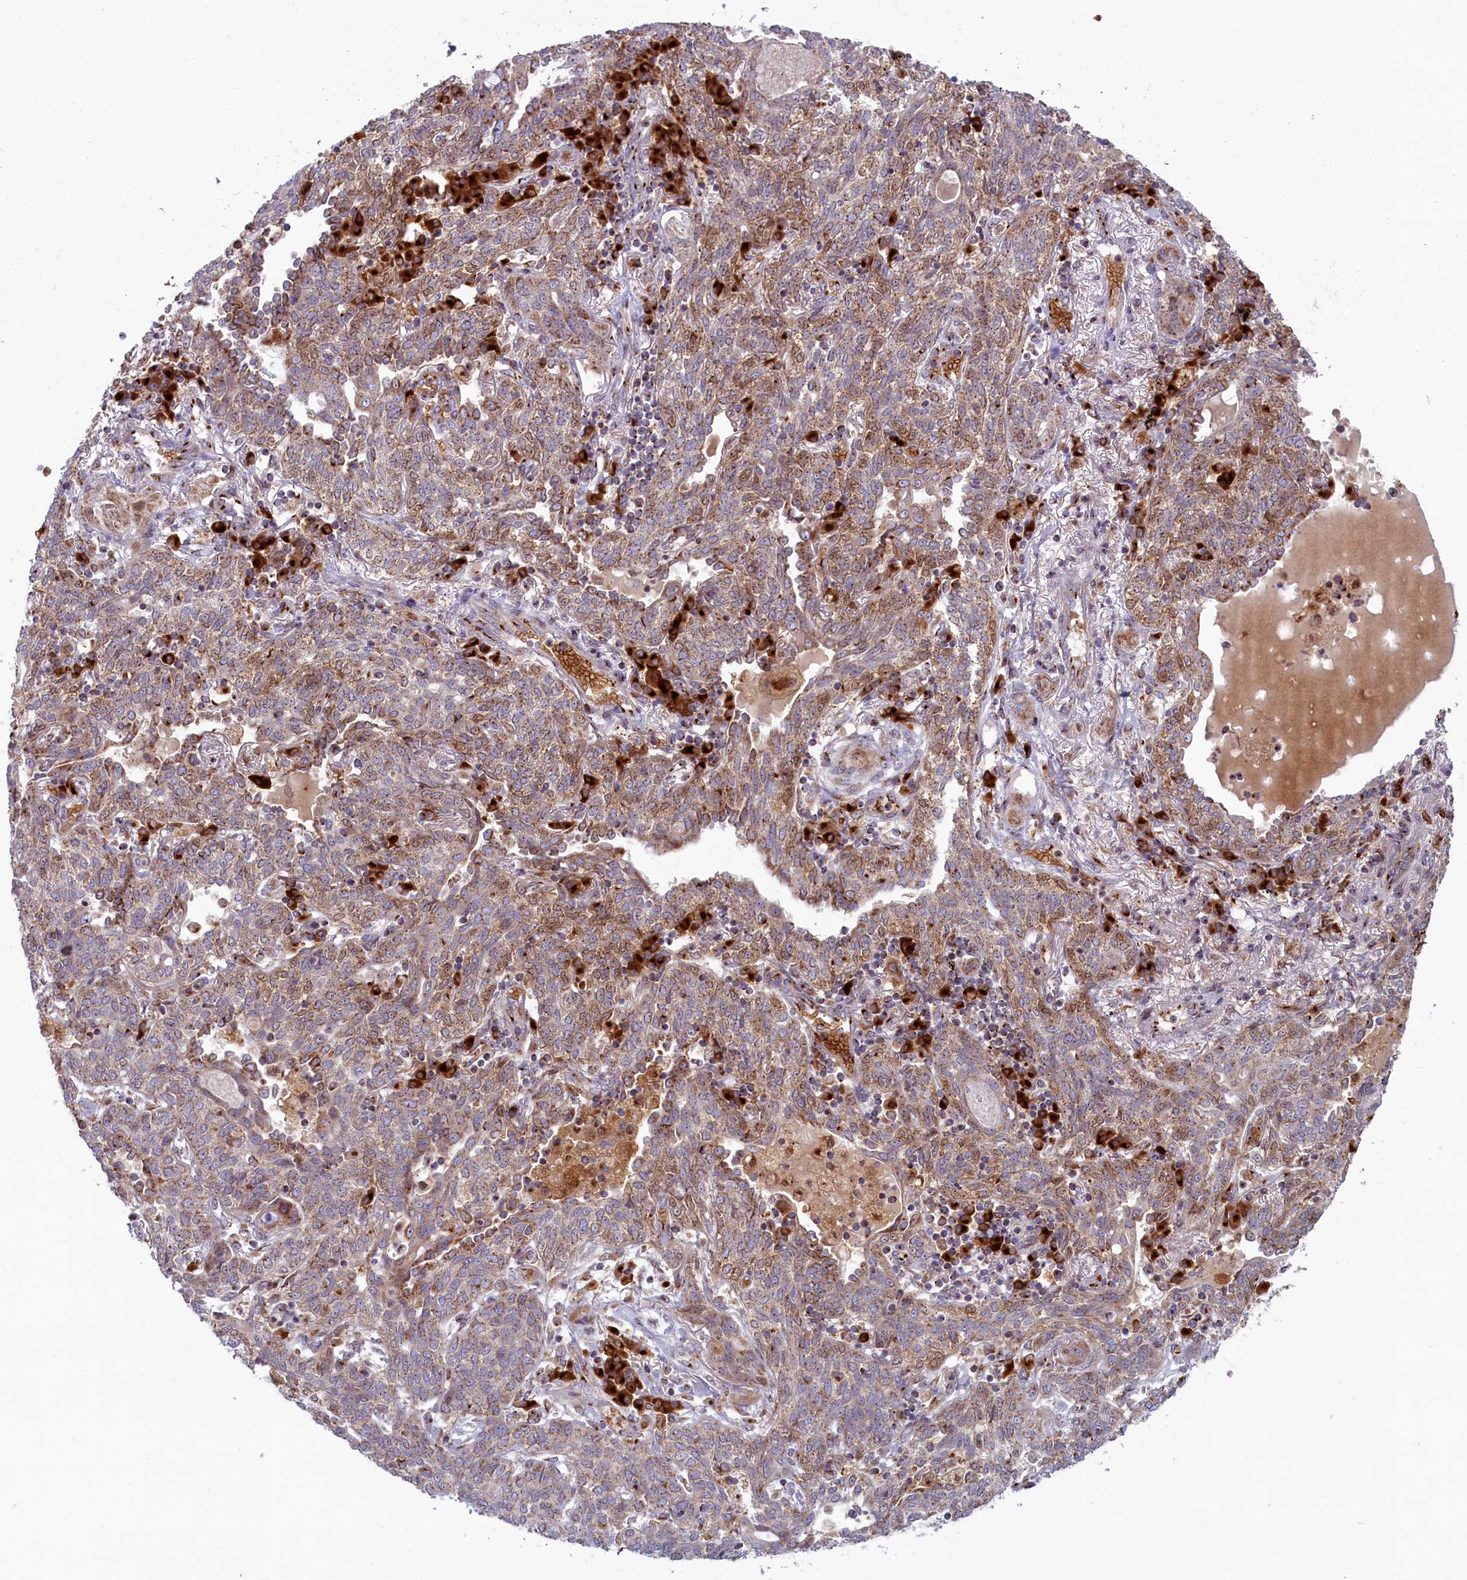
{"staining": {"intensity": "moderate", "quantity": ">75%", "location": "cytoplasmic/membranous"}, "tissue": "lung cancer", "cell_type": "Tumor cells", "image_type": "cancer", "snomed": [{"axis": "morphology", "description": "Squamous cell carcinoma, NOS"}, {"axis": "topography", "description": "Lung"}], "caption": "A medium amount of moderate cytoplasmic/membranous staining is appreciated in approximately >75% of tumor cells in lung cancer (squamous cell carcinoma) tissue.", "gene": "BLVRB", "patient": {"sex": "female", "age": 70}}